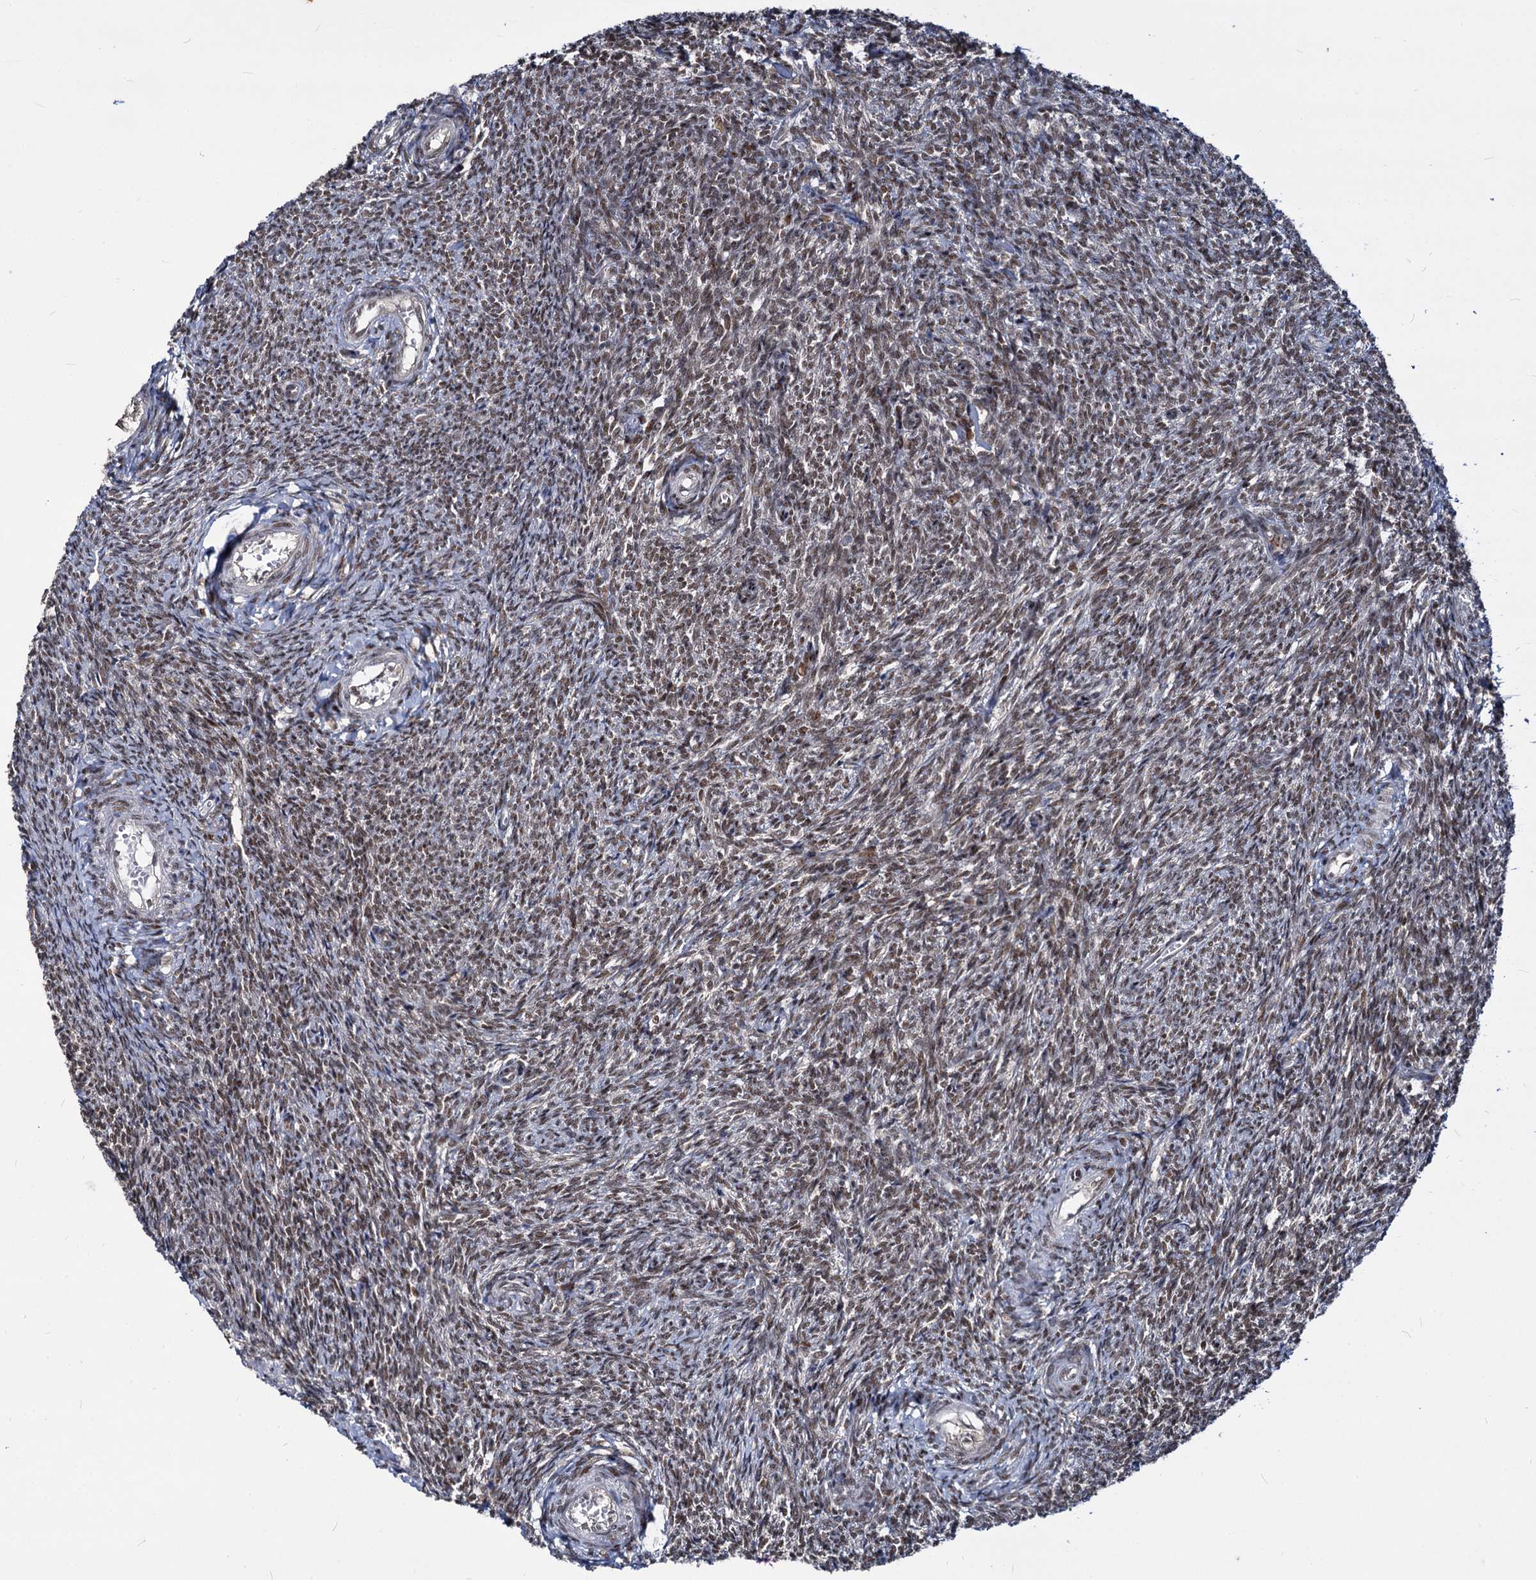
{"staining": {"intensity": "moderate", "quantity": ">75%", "location": "nuclear"}, "tissue": "ovary", "cell_type": "Follicle cells", "image_type": "normal", "snomed": [{"axis": "morphology", "description": "Normal tissue, NOS"}, {"axis": "topography", "description": "Ovary"}], "caption": "Ovary stained with a brown dye demonstrates moderate nuclear positive expression in approximately >75% of follicle cells.", "gene": "MAML2", "patient": {"sex": "female", "age": 44}}